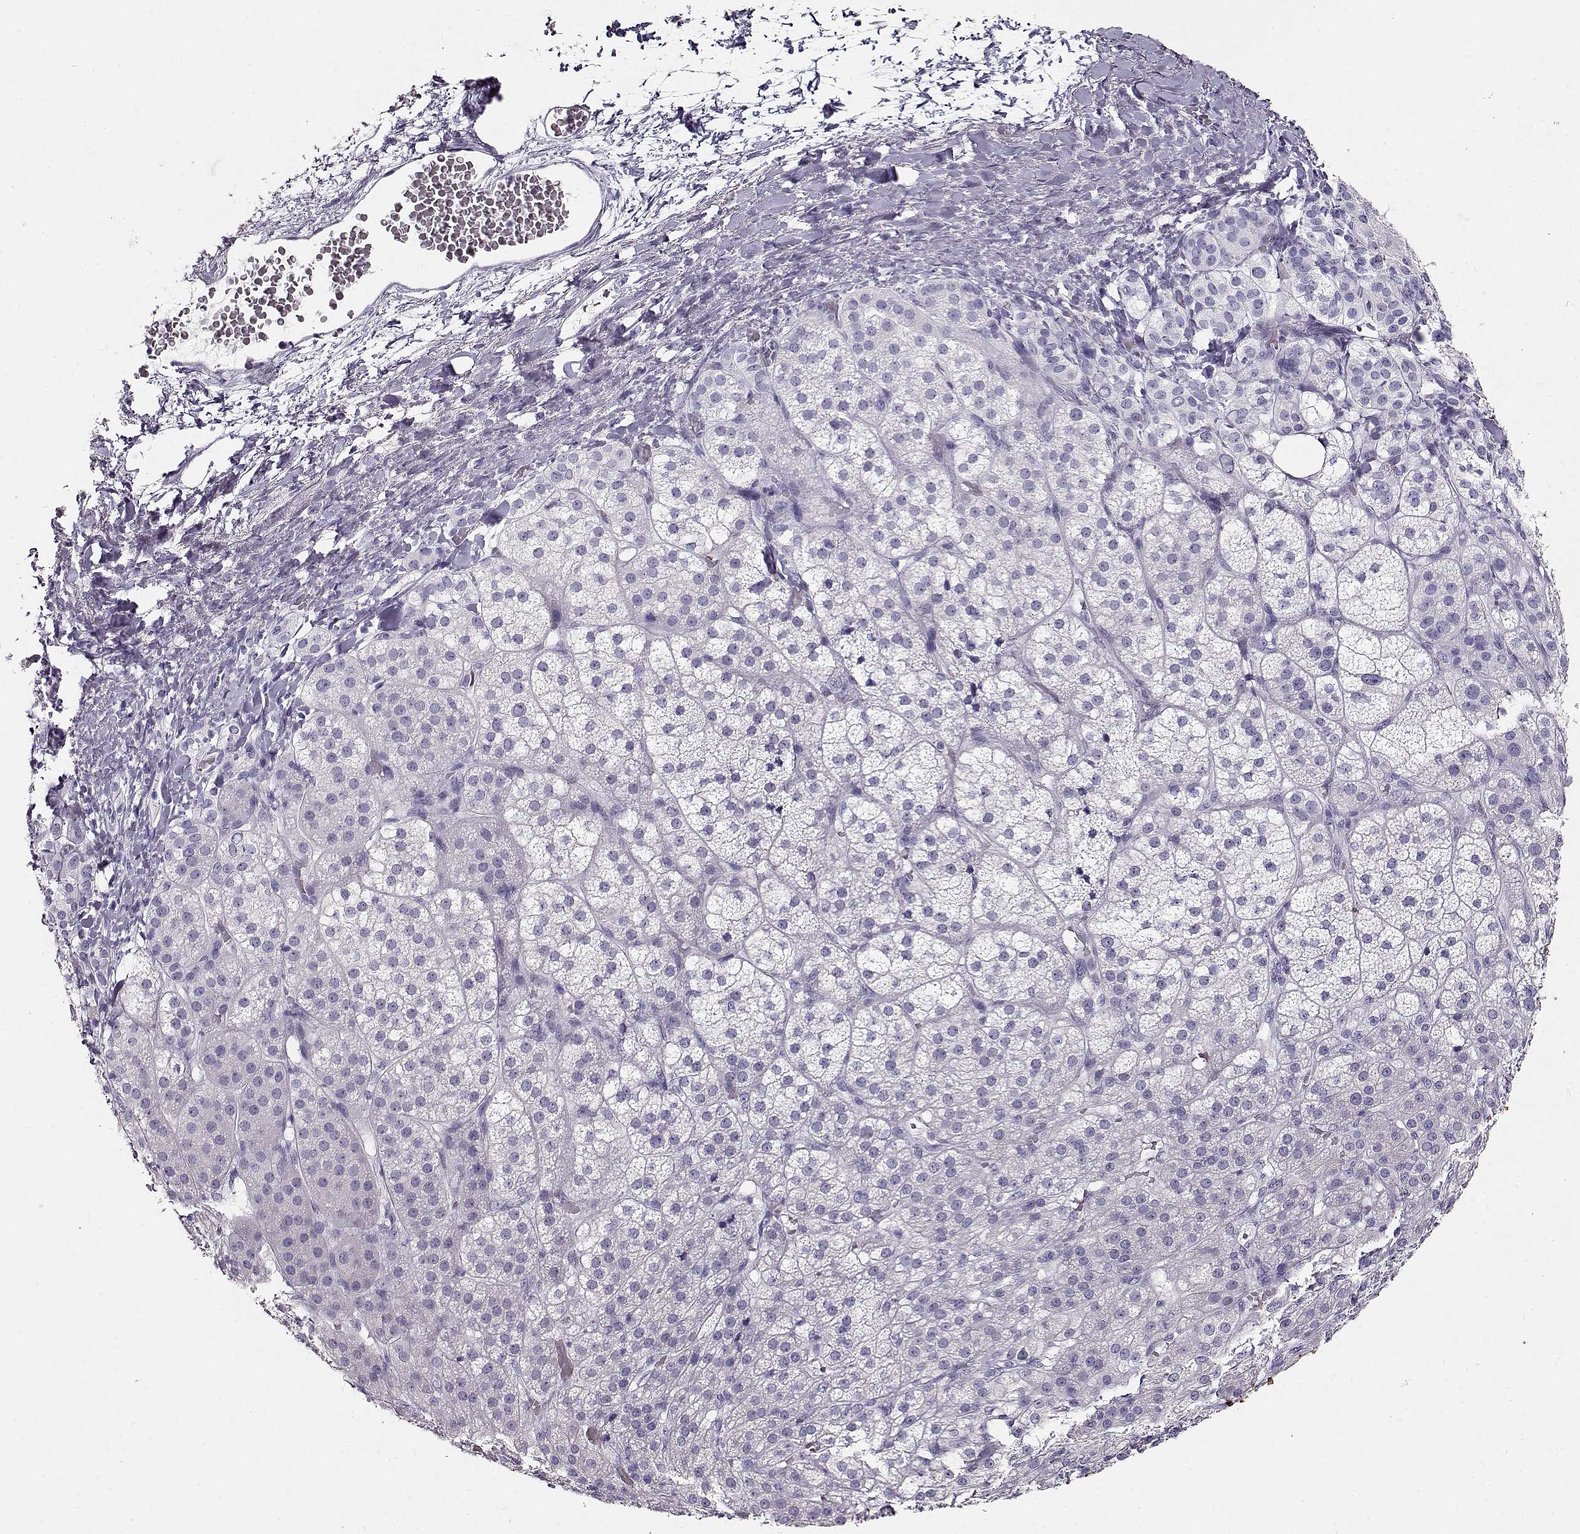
{"staining": {"intensity": "negative", "quantity": "none", "location": "none"}, "tissue": "adrenal gland", "cell_type": "Glandular cells", "image_type": "normal", "snomed": [{"axis": "morphology", "description": "Normal tissue, NOS"}, {"axis": "topography", "description": "Adrenal gland"}], "caption": "An IHC image of normal adrenal gland is shown. There is no staining in glandular cells of adrenal gland. Brightfield microscopy of immunohistochemistry stained with DAB (3,3'-diaminobenzidine) (brown) and hematoxylin (blue), captured at high magnification.", "gene": "ACTN2", "patient": {"sex": "female", "age": 60}}